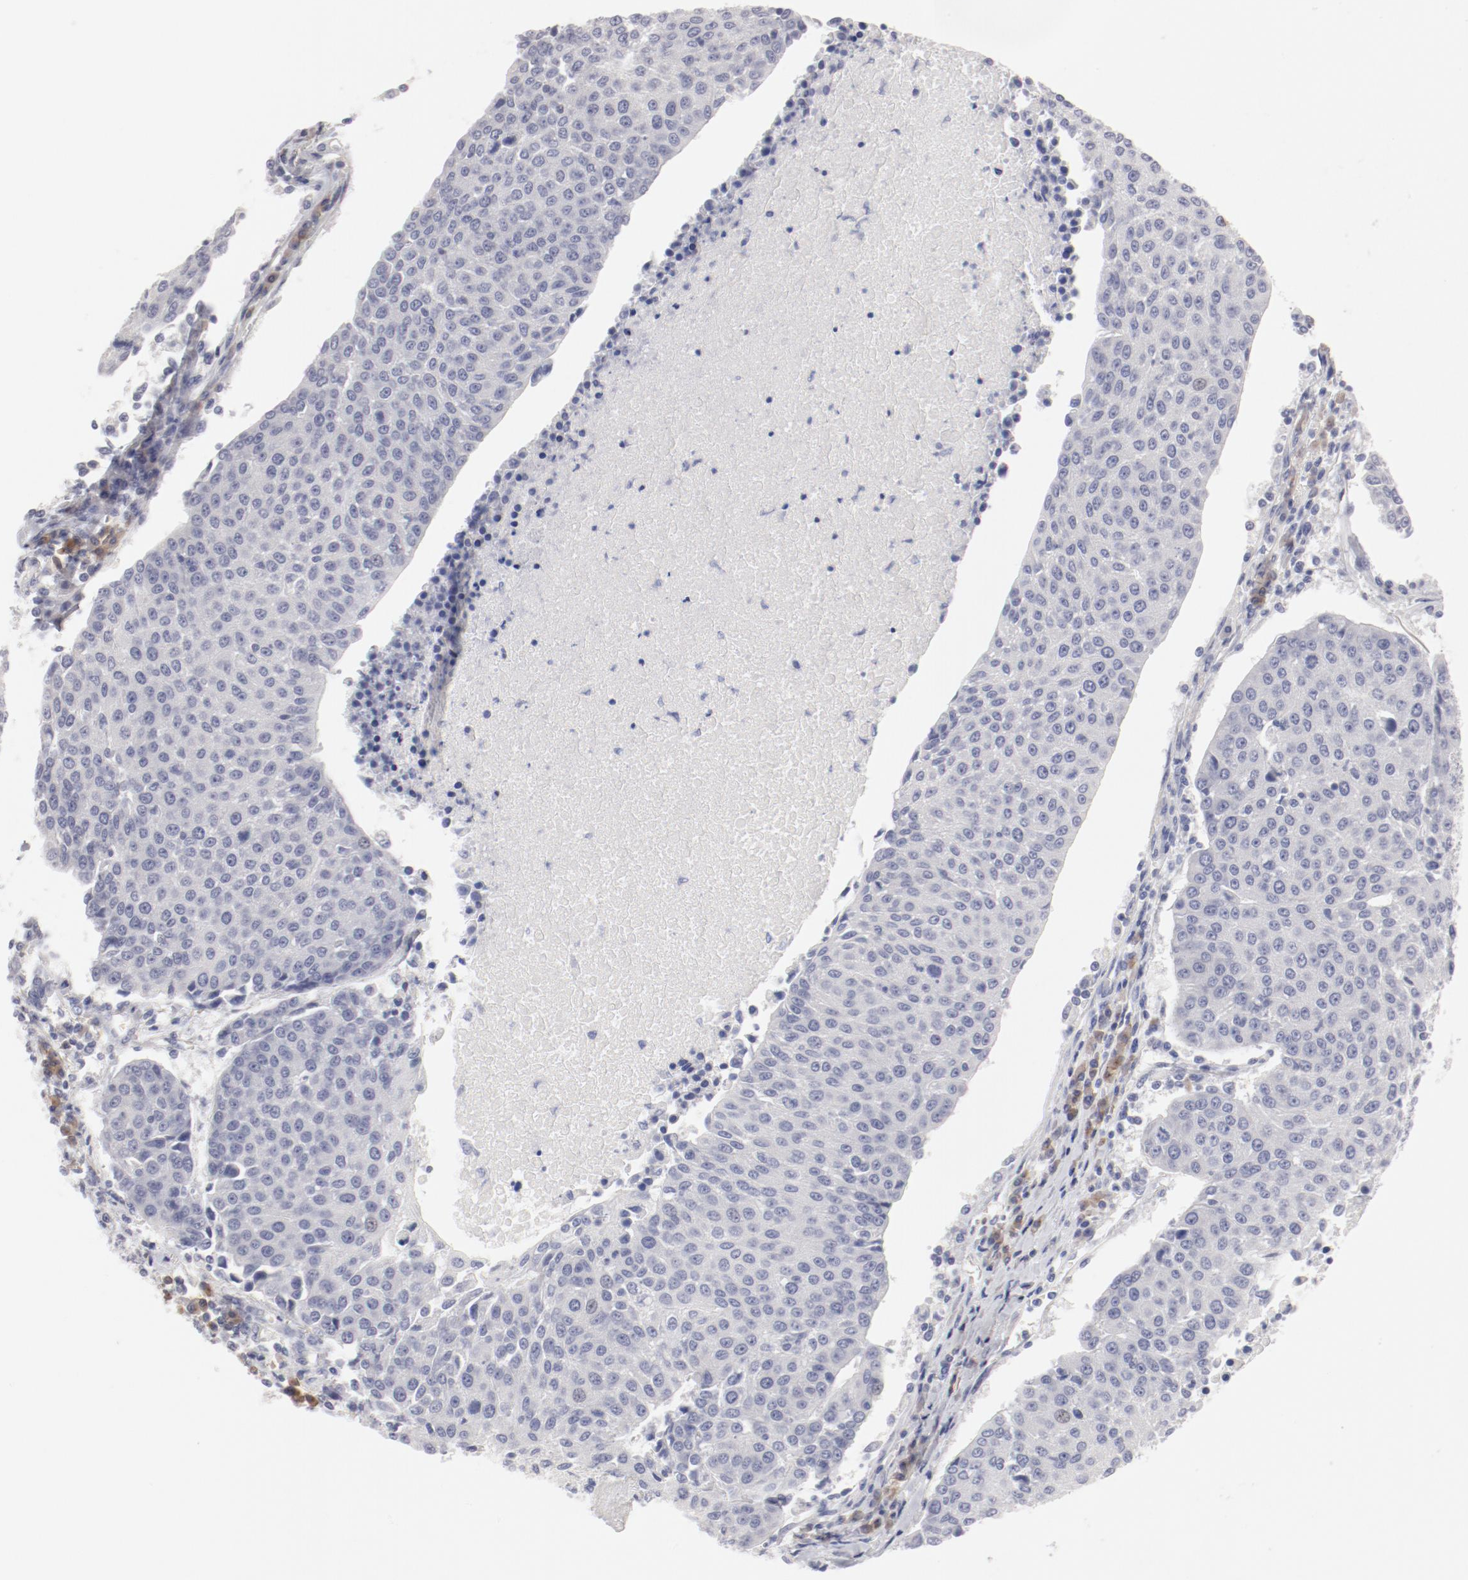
{"staining": {"intensity": "negative", "quantity": "none", "location": "none"}, "tissue": "urothelial cancer", "cell_type": "Tumor cells", "image_type": "cancer", "snomed": [{"axis": "morphology", "description": "Urothelial carcinoma, High grade"}, {"axis": "topography", "description": "Urinary bladder"}], "caption": "Urothelial carcinoma (high-grade) was stained to show a protein in brown. There is no significant expression in tumor cells. Nuclei are stained in blue.", "gene": "LAX1", "patient": {"sex": "female", "age": 85}}